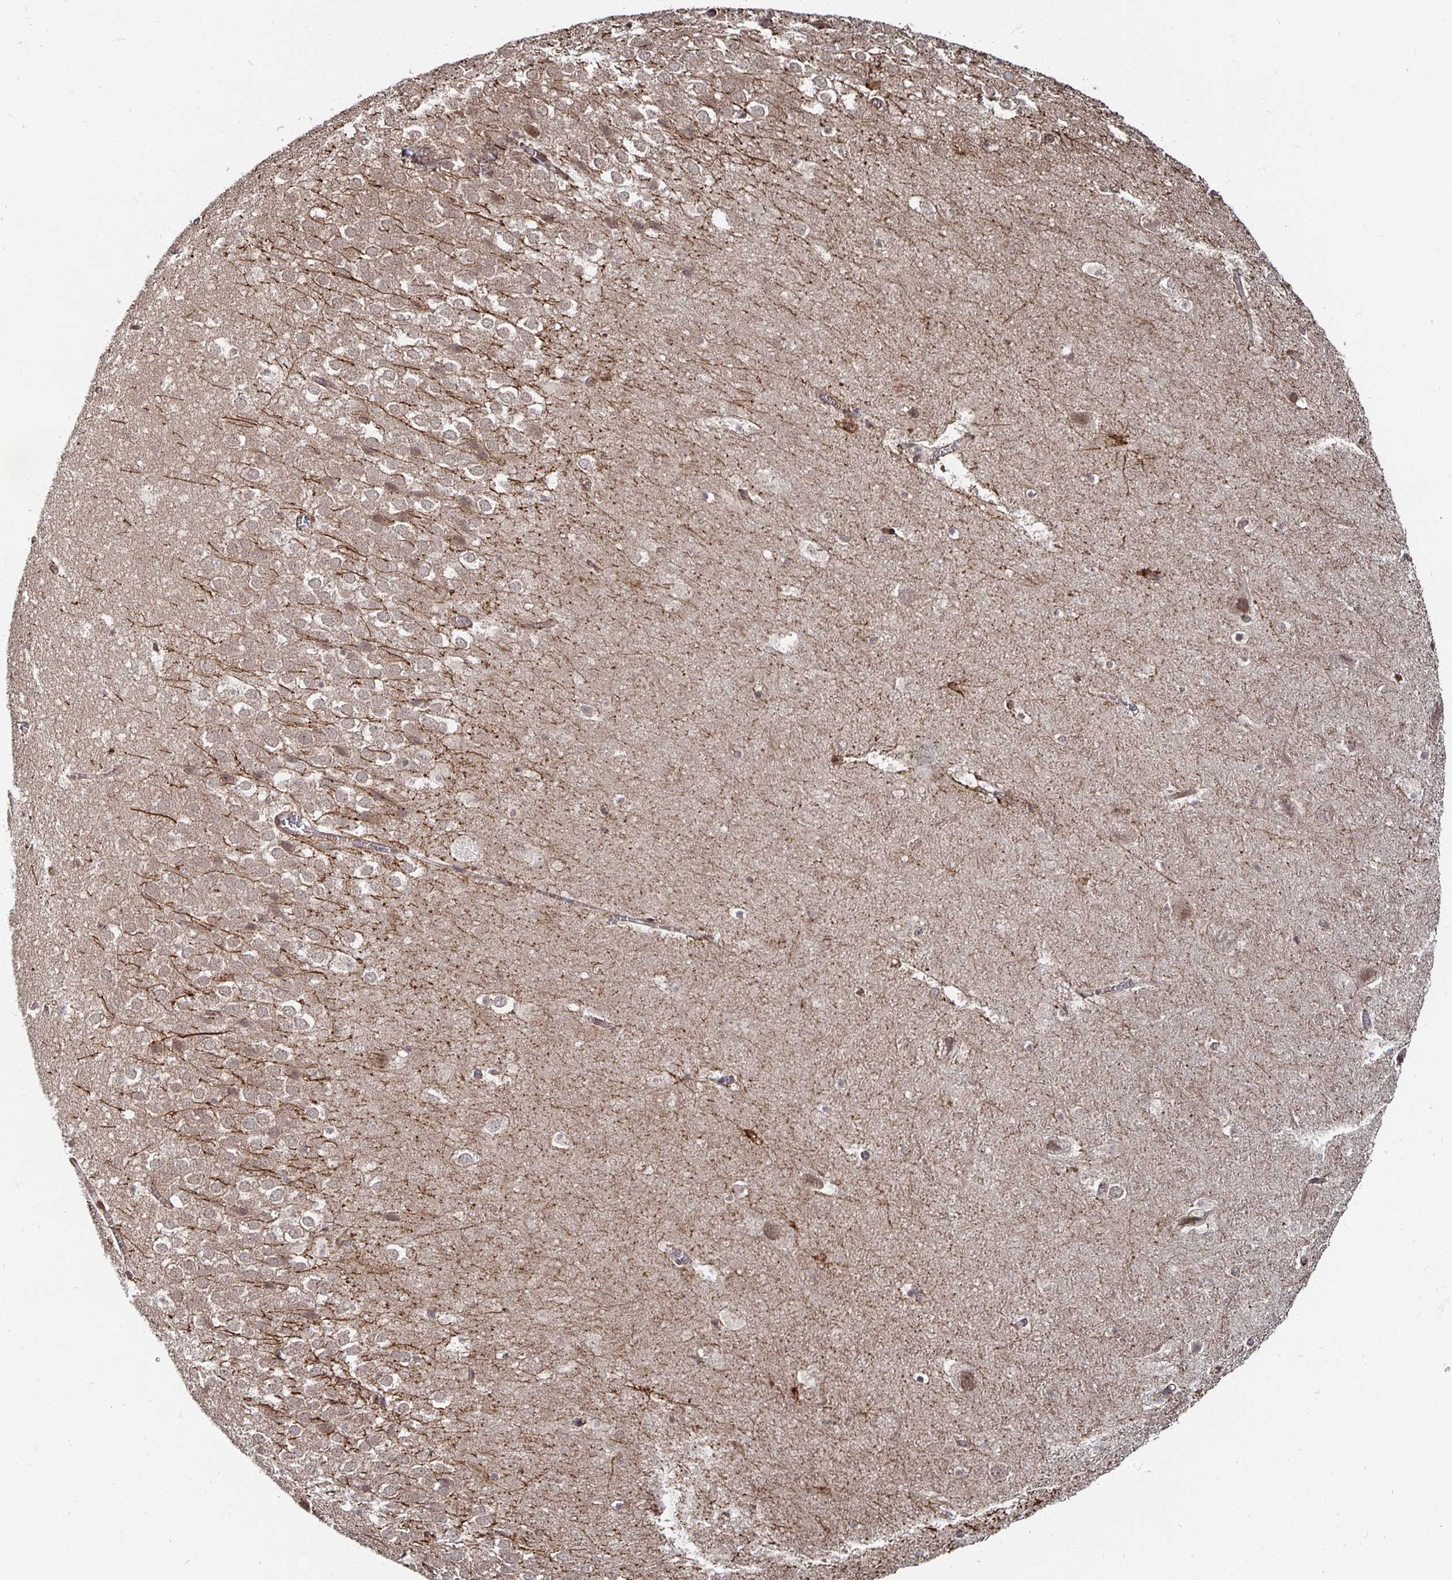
{"staining": {"intensity": "weak", "quantity": "<25%", "location": "cytoplasmic/membranous"}, "tissue": "hippocampus", "cell_type": "Glial cells", "image_type": "normal", "snomed": [{"axis": "morphology", "description": "Normal tissue, NOS"}, {"axis": "topography", "description": "Hippocampus"}], "caption": "This is an IHC histopathology image of benign human hippocampus. There is no expression in glial cells.", "gene": "TBKBP1", "patient": {"sex": "female", "age": 42}}